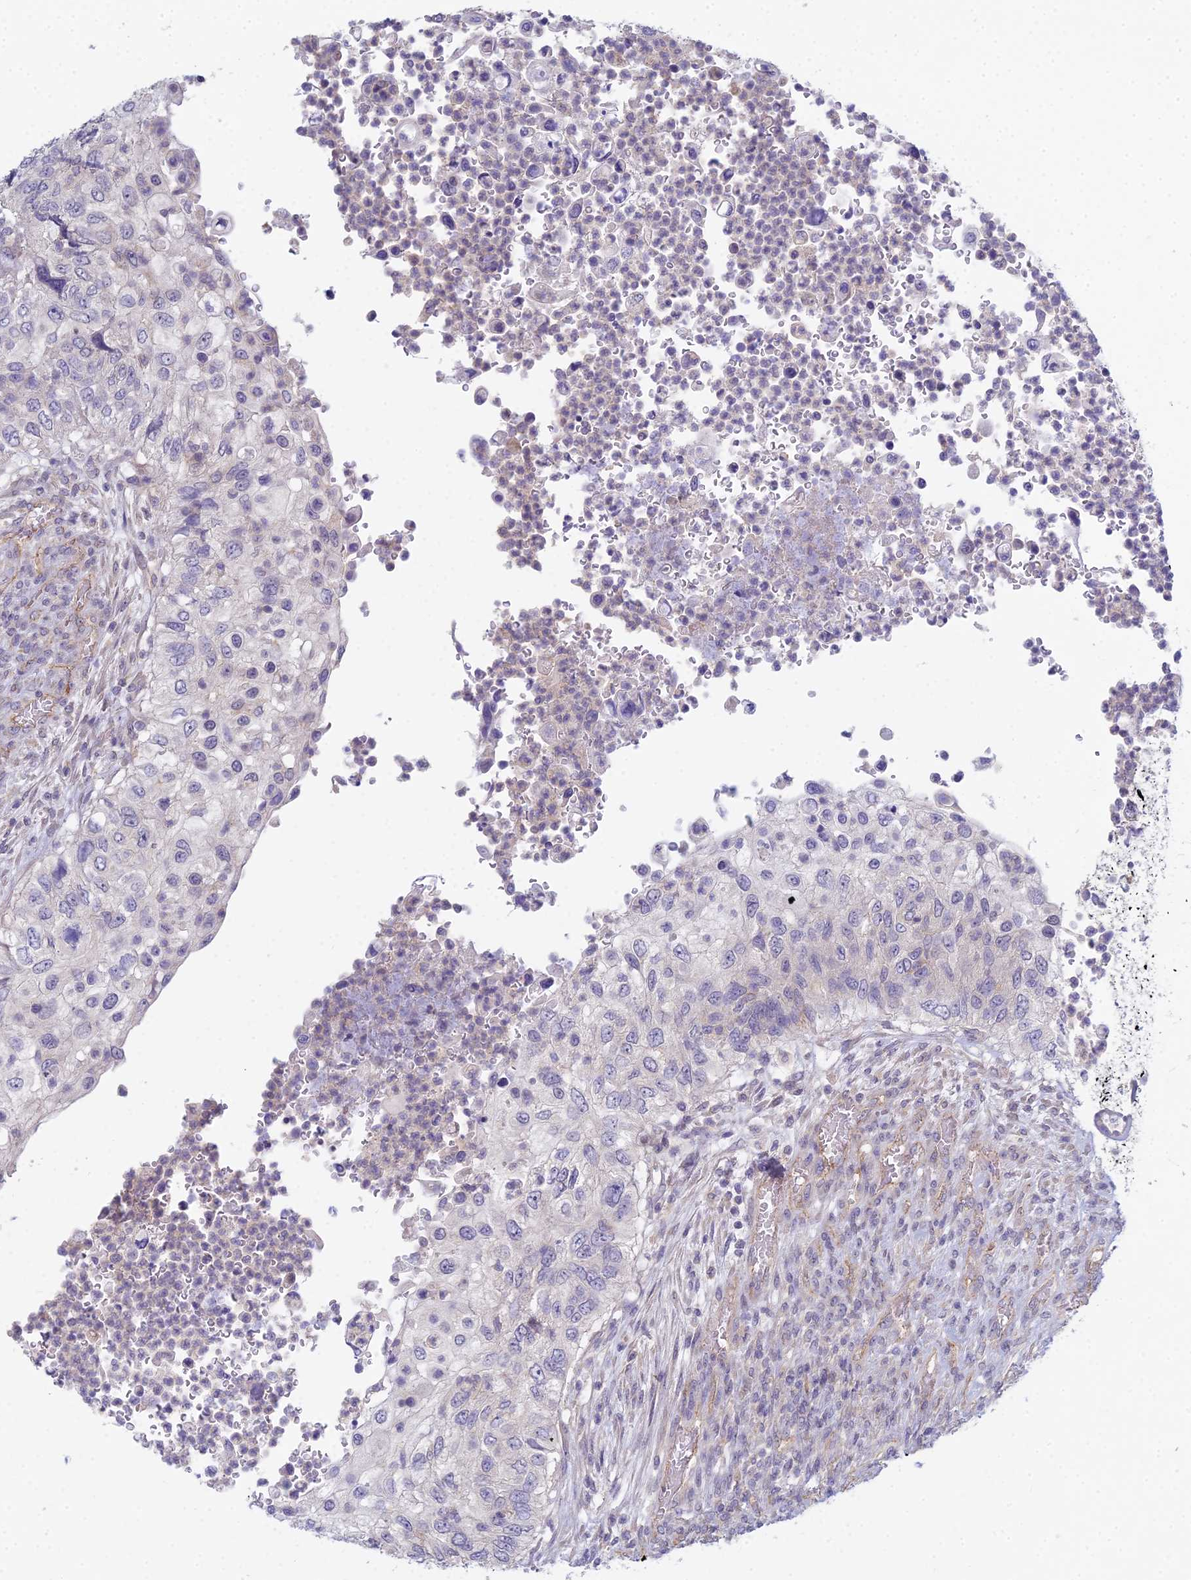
{"staining": {"intensity": "negative", "quantity": "none", "location": "none"}, "tissue": "urothelial cancer", "cell_type": "Tumor cells", "image_type": "cancer", "snomed": [{"axis": "morphology", "description": "Urothelial carcinoma, High grade"}, {"axis": "topography", "description": "Urinary bladder"}], "caption": "Tumor cells show no significant protein staining in high-grade urothelial carcinoma.", "gene": "METTL26", "patient": {"sex": "female", "age": 60}}